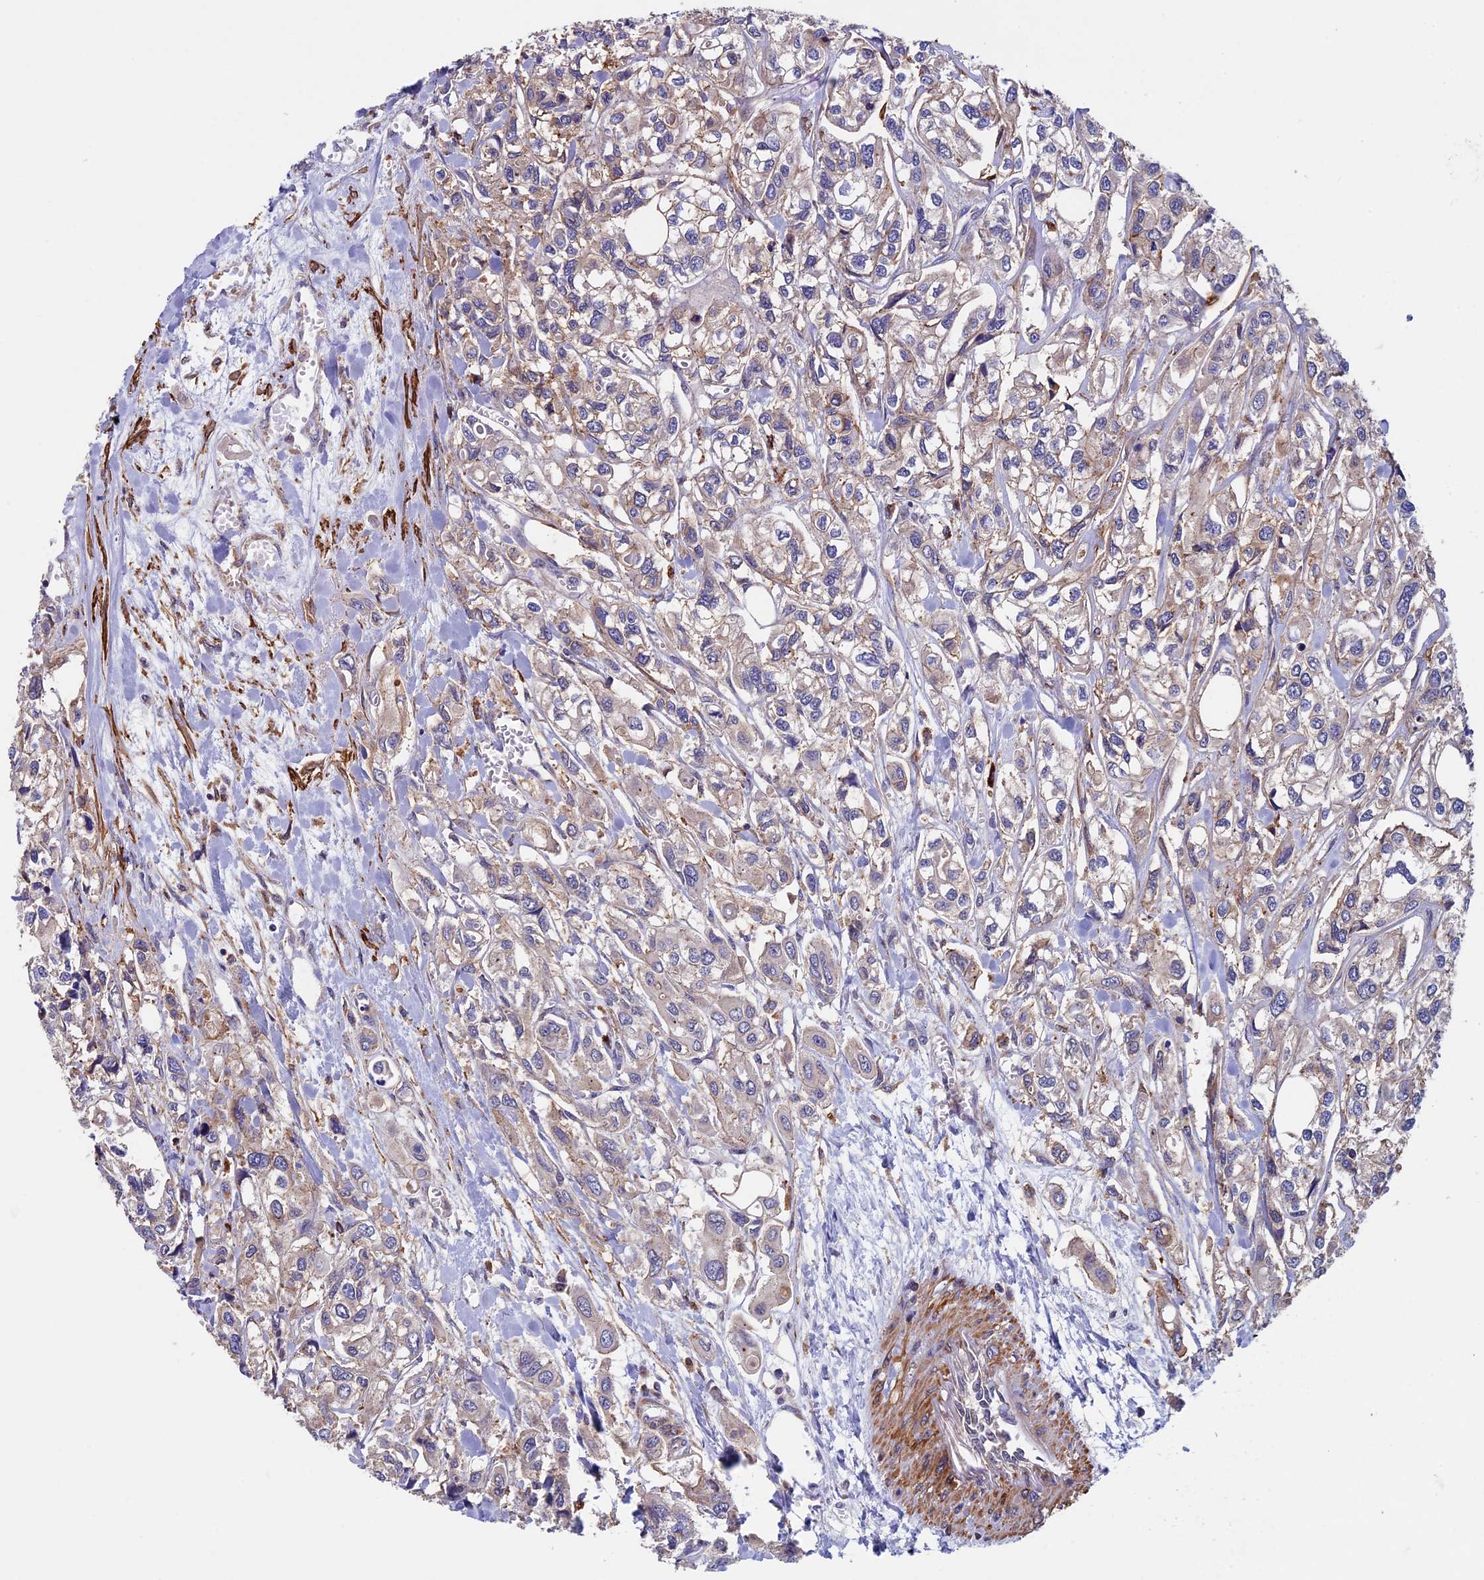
{"staining": {"intensity": "weak", "quantity": "<25%", "location": "cytoplasmic/membranous"}, "tissue": "urothelial cancer", "cell_type": "Tumor cells", "image_type": "cancer", "snomed": [{"axis": "morphology", "description": "Urothelial carcinoma, High grade"}, {"axis": "topography", "description": "Urinary bladder"}], "caption": "Human urothelial cancer stained for a protein using immunohistochemistry reveals no staining in tumor cells.", "gene": "SLC9A5", "patient": {"sex": "male", "age": 67}}